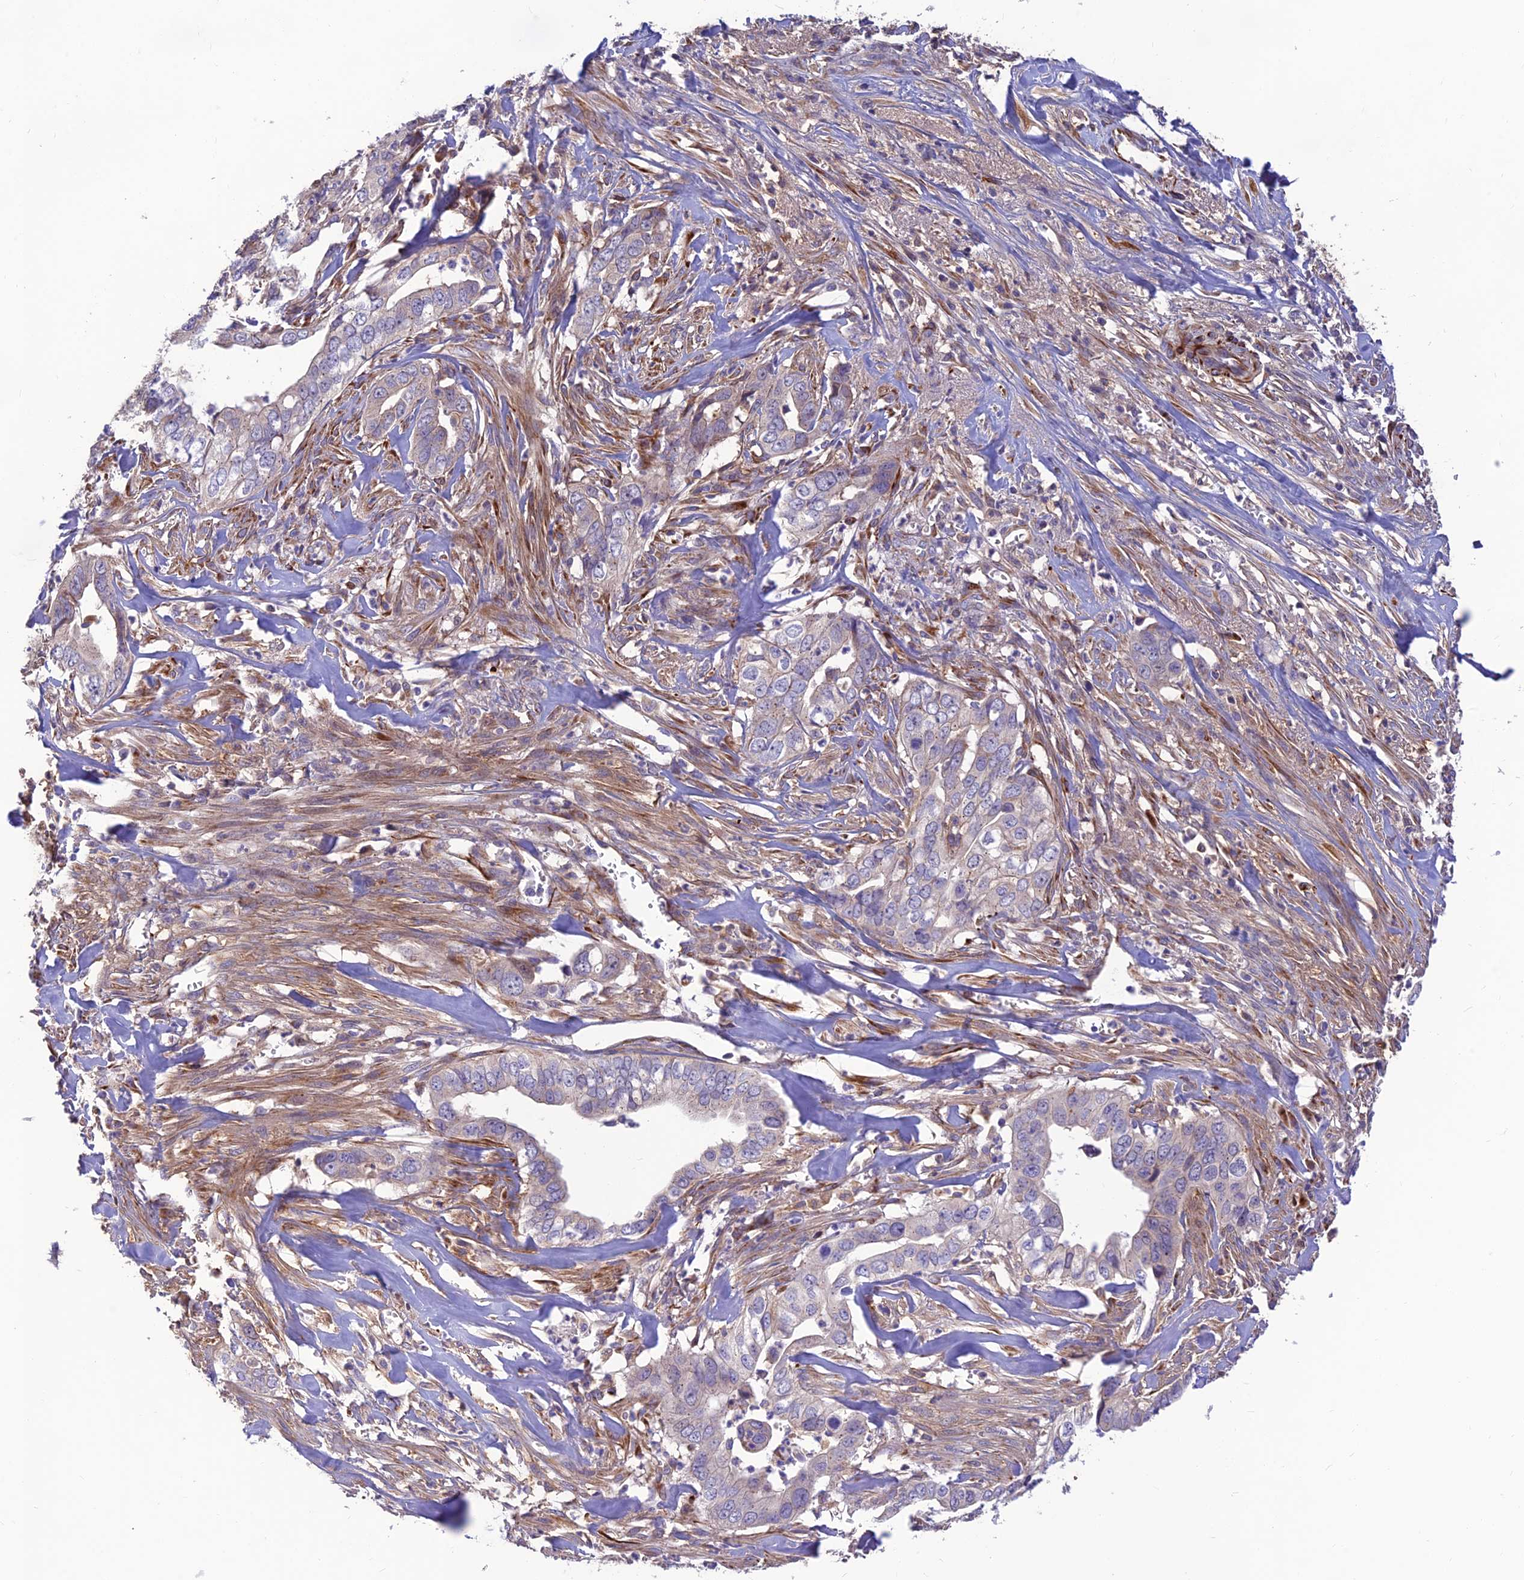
{"staining": {"intensity": "negative", "quantity": "none", "location": "none"}, "tissue": "liver cancer", "cell_type": "Tumor cells", "image_type": "cancer", "snomed": [{"axis": "morphology", "description": "Cholangiocarcinoma"}, {"axis": "topography", "description": "Liver"}], "caption": "Immunohistochemical staining of human liver cholangiocarcinoma exhibits no significant staining in tumor cells.", "gene": "ST8SIA5", "patient": {"sex": "female", "age": 79}}